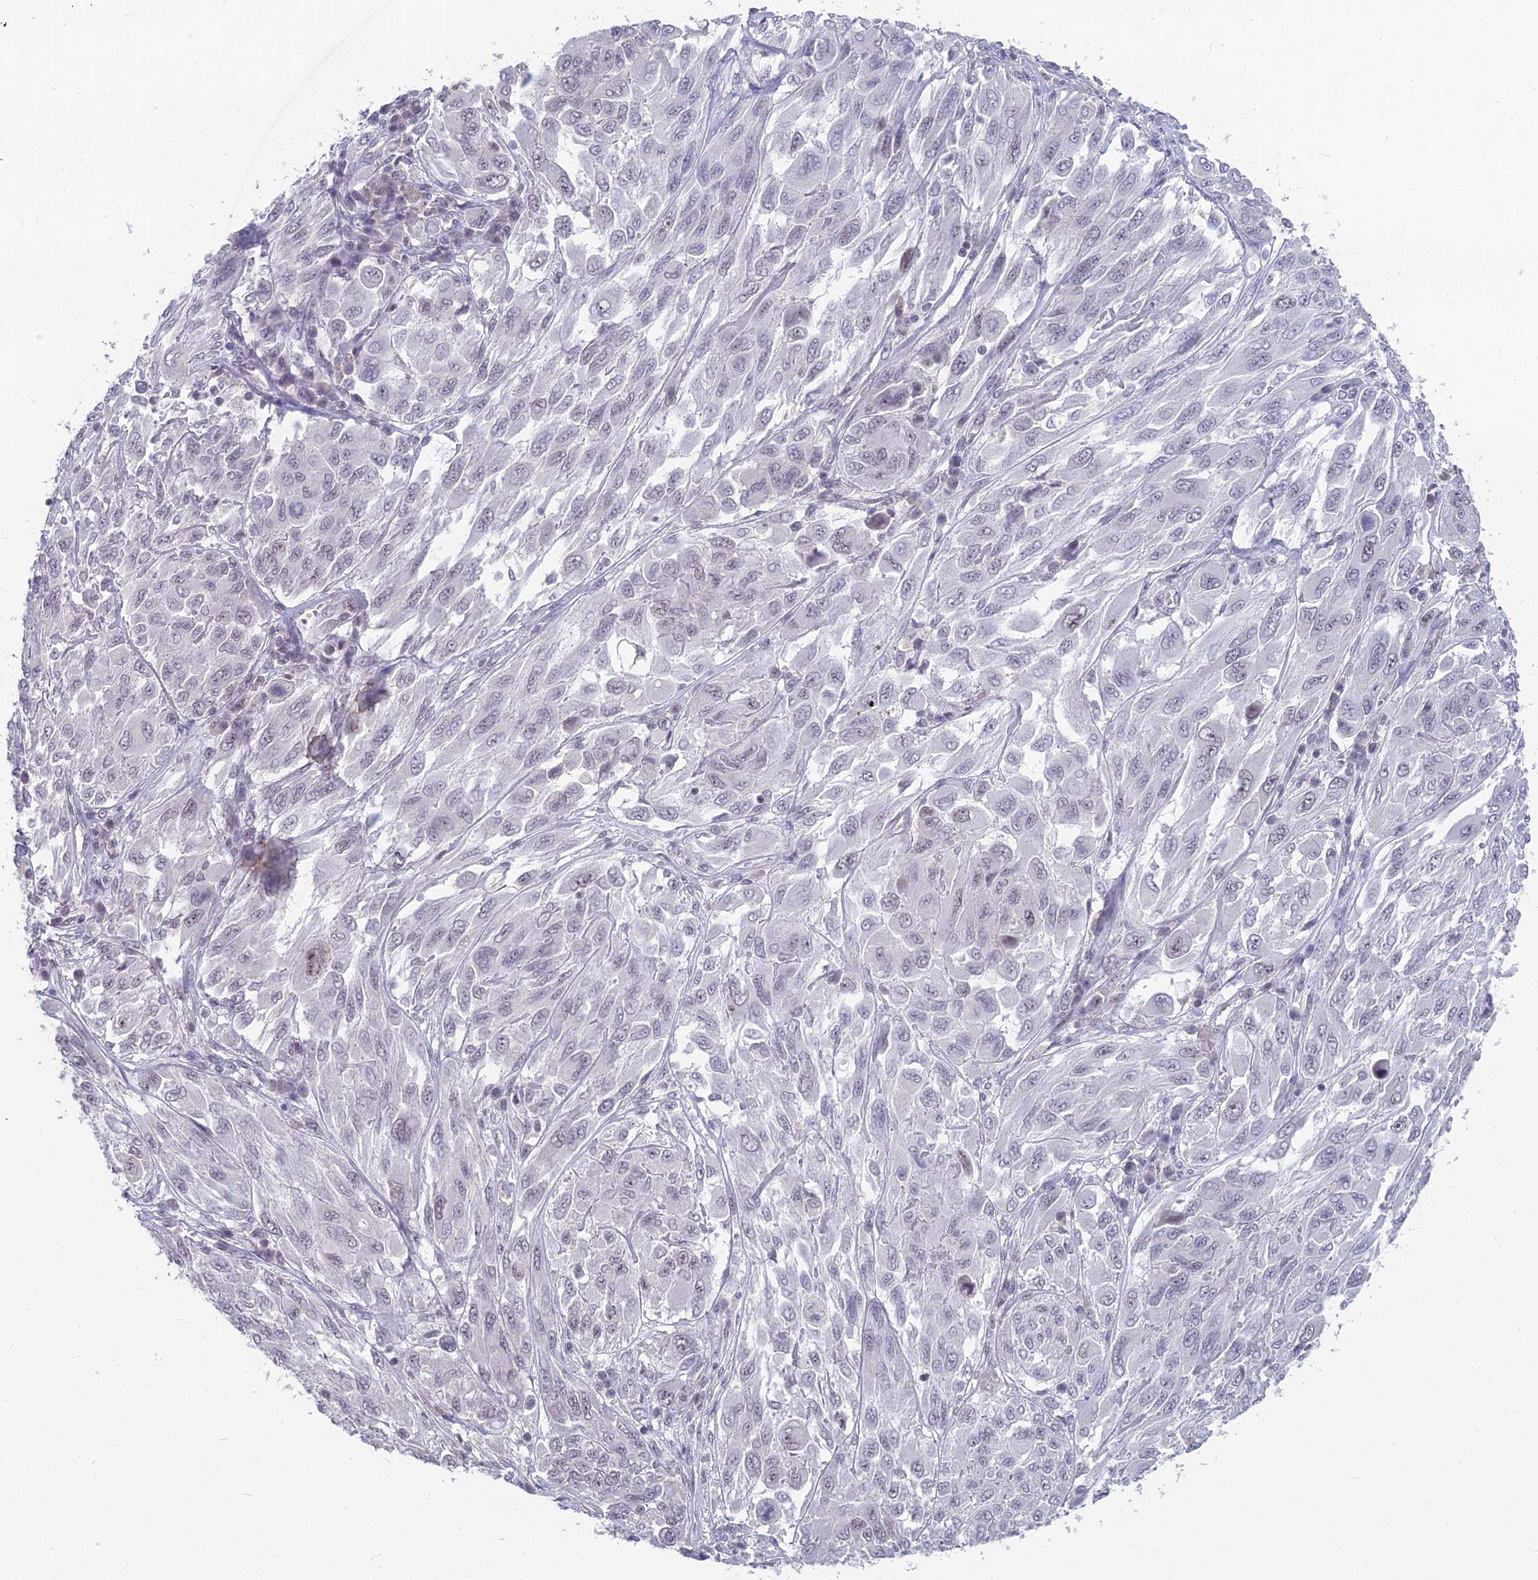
{"staining": {"intensity": "weak", "quantity": "<25%", "location": "nuclear"}, "tissue": "melanoma", "cell_type": "Tumor cells", "image_type": "cancer", "snomed": [{"axis": "morphology", "description": "Malignant melanoma, NOS"}, {"axis": "topography", "description": "Skin"}], "caption": "Immunohistochemistry of human malignant melanoma displays no staining in tumor cells.", "gene": "KAT7", "patient": {"sex": "female", "age": 91}}